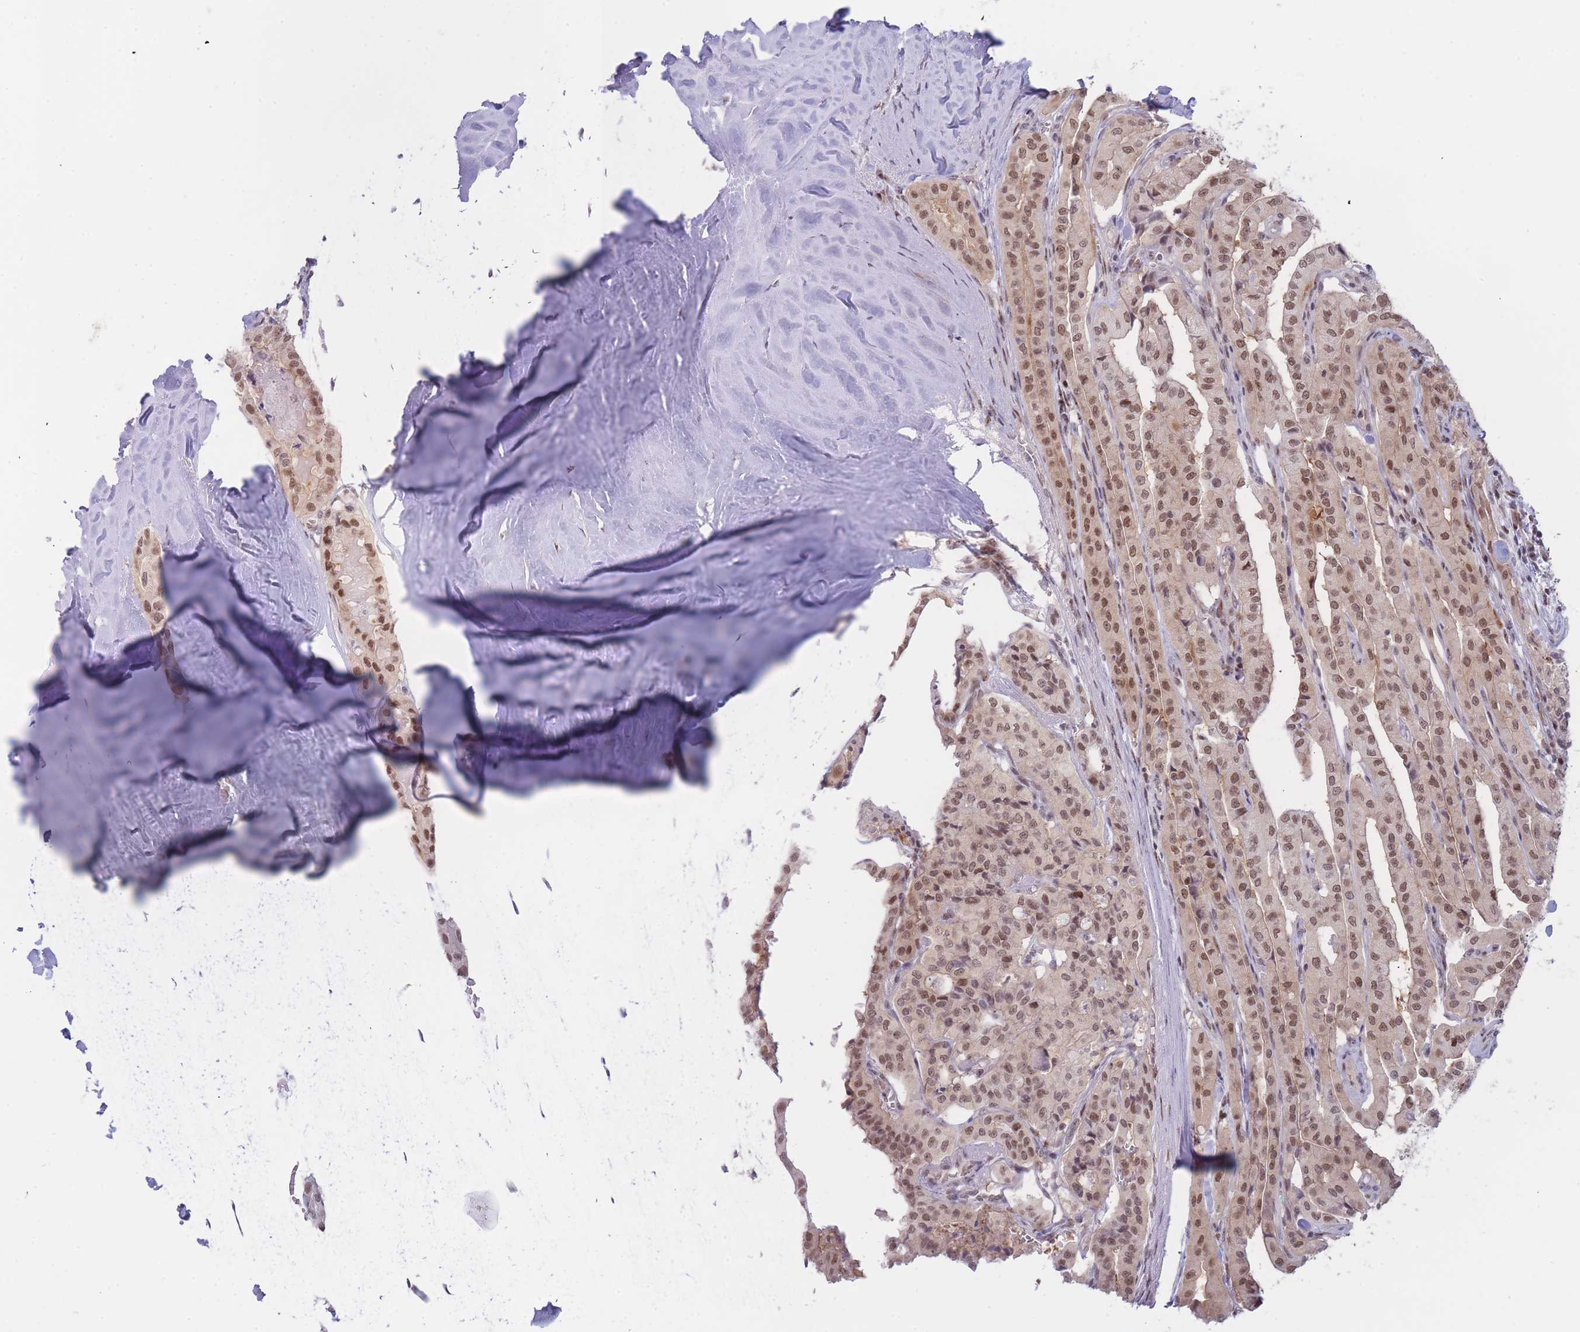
{"staining": {"intensity": "moderate", "quantity": ">75%", "location": "nuclear"}, "tissue": "thyroid cancer", "cell_type": "Tumor cells", "image_type": "cancer", "snomed": [{"axis": "morphology", "description": "Papillary adenocarcinoma, NOS"}, {"axis": "topography", "description": "Thyroid gland"}], "caption": "Immunohistochemical staining of human thyroid papillary adenocarcinoma reveals medium levels of moderate nuclear positivity in approximately >75% of tumor cells.", "gene": "DEAF1", "patient": {"sex": "female", "age": 59}}